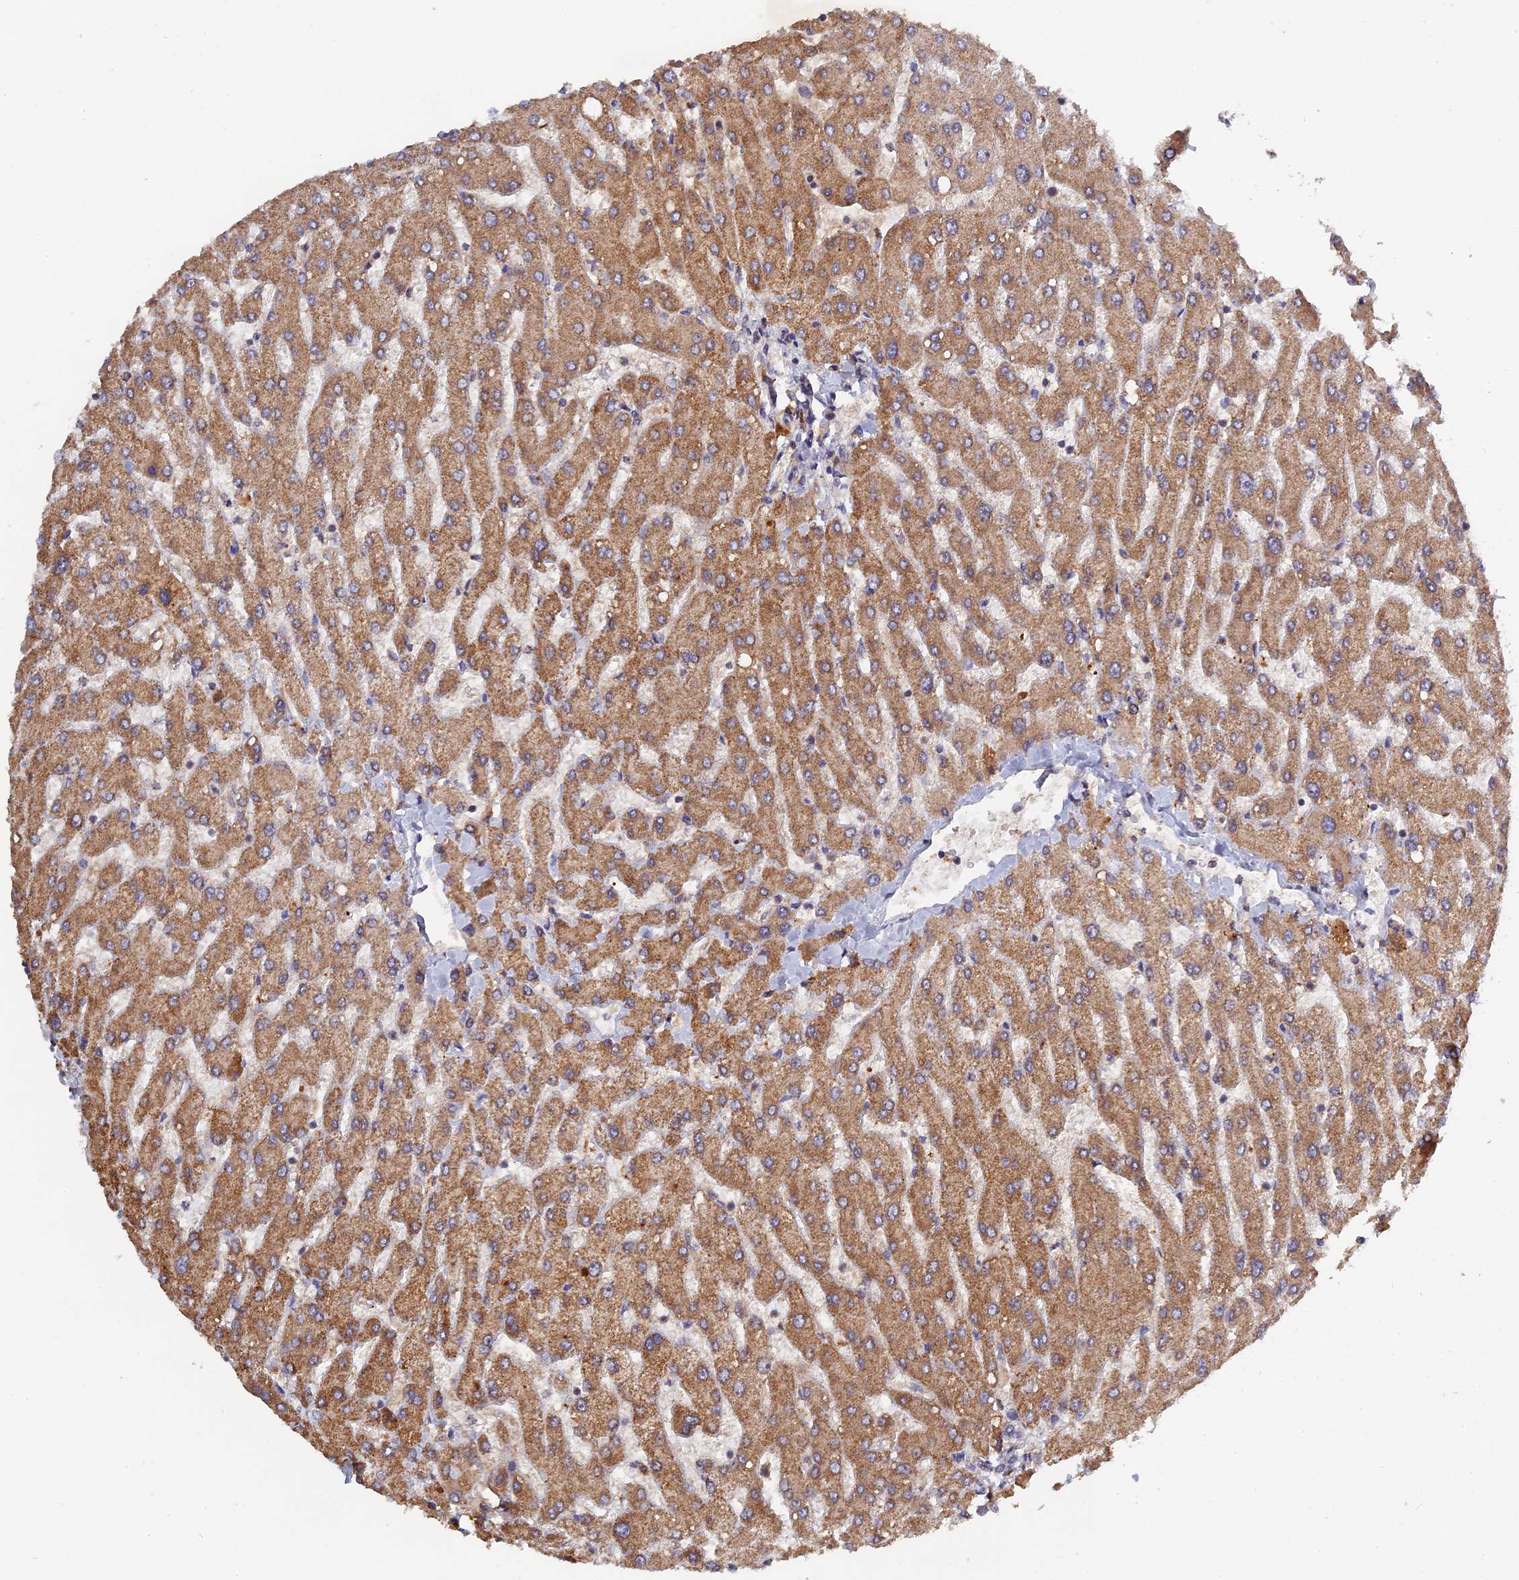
{"staining": {"intensity": "negative", "quantity": "none", "location": "none"}, "tissue": "liver", "cell_type": "Cholangiocytes", "image_type": "normal", "snomed": [{"axis": "morphology", "description": "Normal tissue, NOS"}, {"axis": "topography", "description": "Liver"}], "caption": "High power microscopy histopathology image of an IHC image of unremarkable liver, revealing no significant staining in cholangiocytes. (Immunohistochemistry (ihc), brightfield microscopy, high magnification).", "gene": "RAB15", "patient": {"sex": "male", "age": 55}}